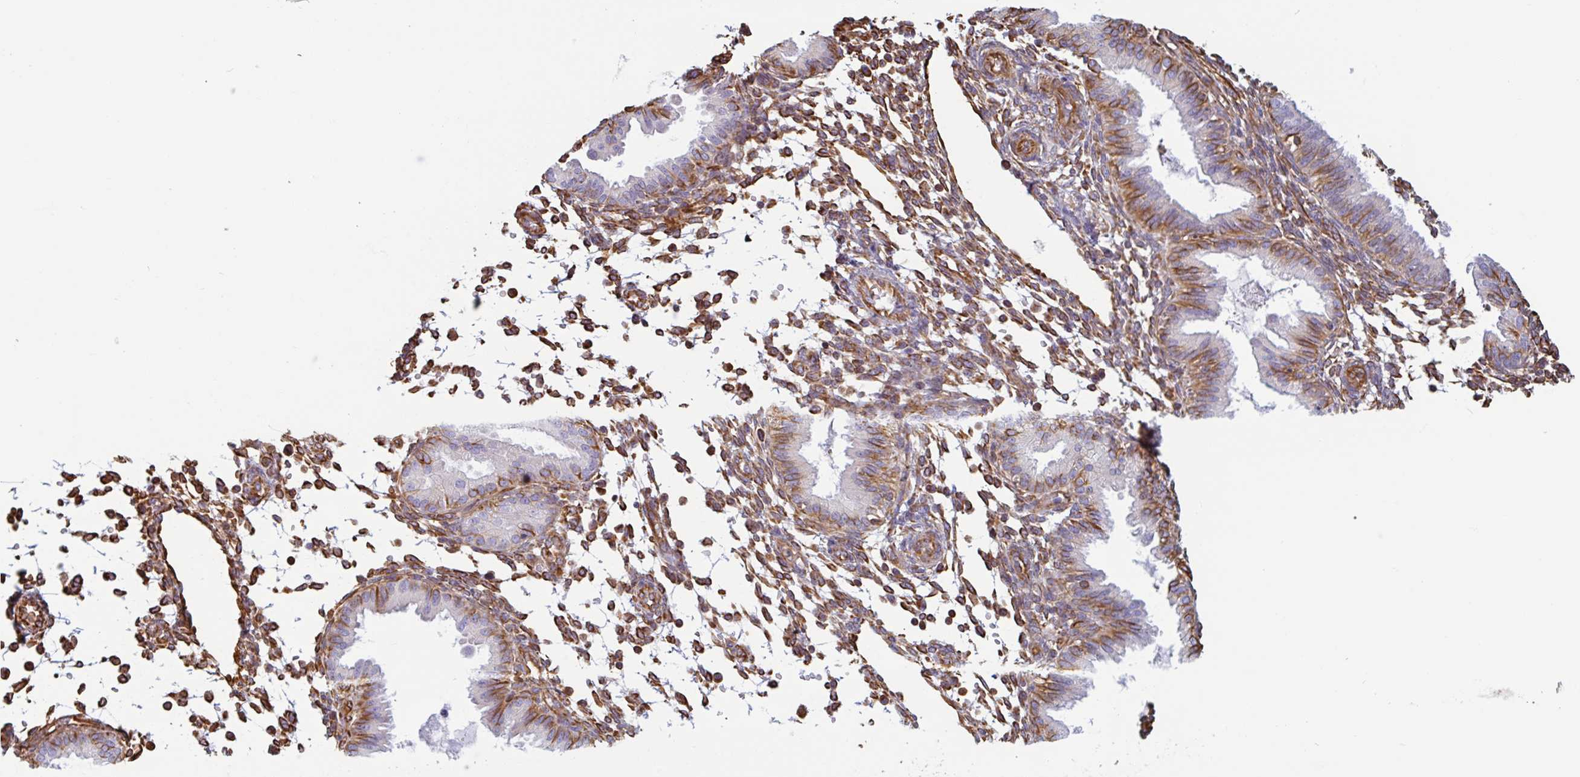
{"staining": {"intensity": "strong", "quantity": "<25%", "location": "cytoplasmic/membranous"}, "tissue": "endometrium", "cell_type": "Cells in endometrial stroma", "image_type": "normal", "snomed": [{"axis": "morphology", "description": "Normal tissue, NOS"}, {"axis": "topography", "description": "Endometrium"}], "caption": "The micrograph reveals a brown stain indicating the presence of a protein in the cytoplasmic/membranous of cells in endometrial stroma in endometrium. (DAB IHC, brown staining for protein, blue staining for nuclei).", "gene": "PPFIA1", "patient": {"sex": "female", "age": 33}}